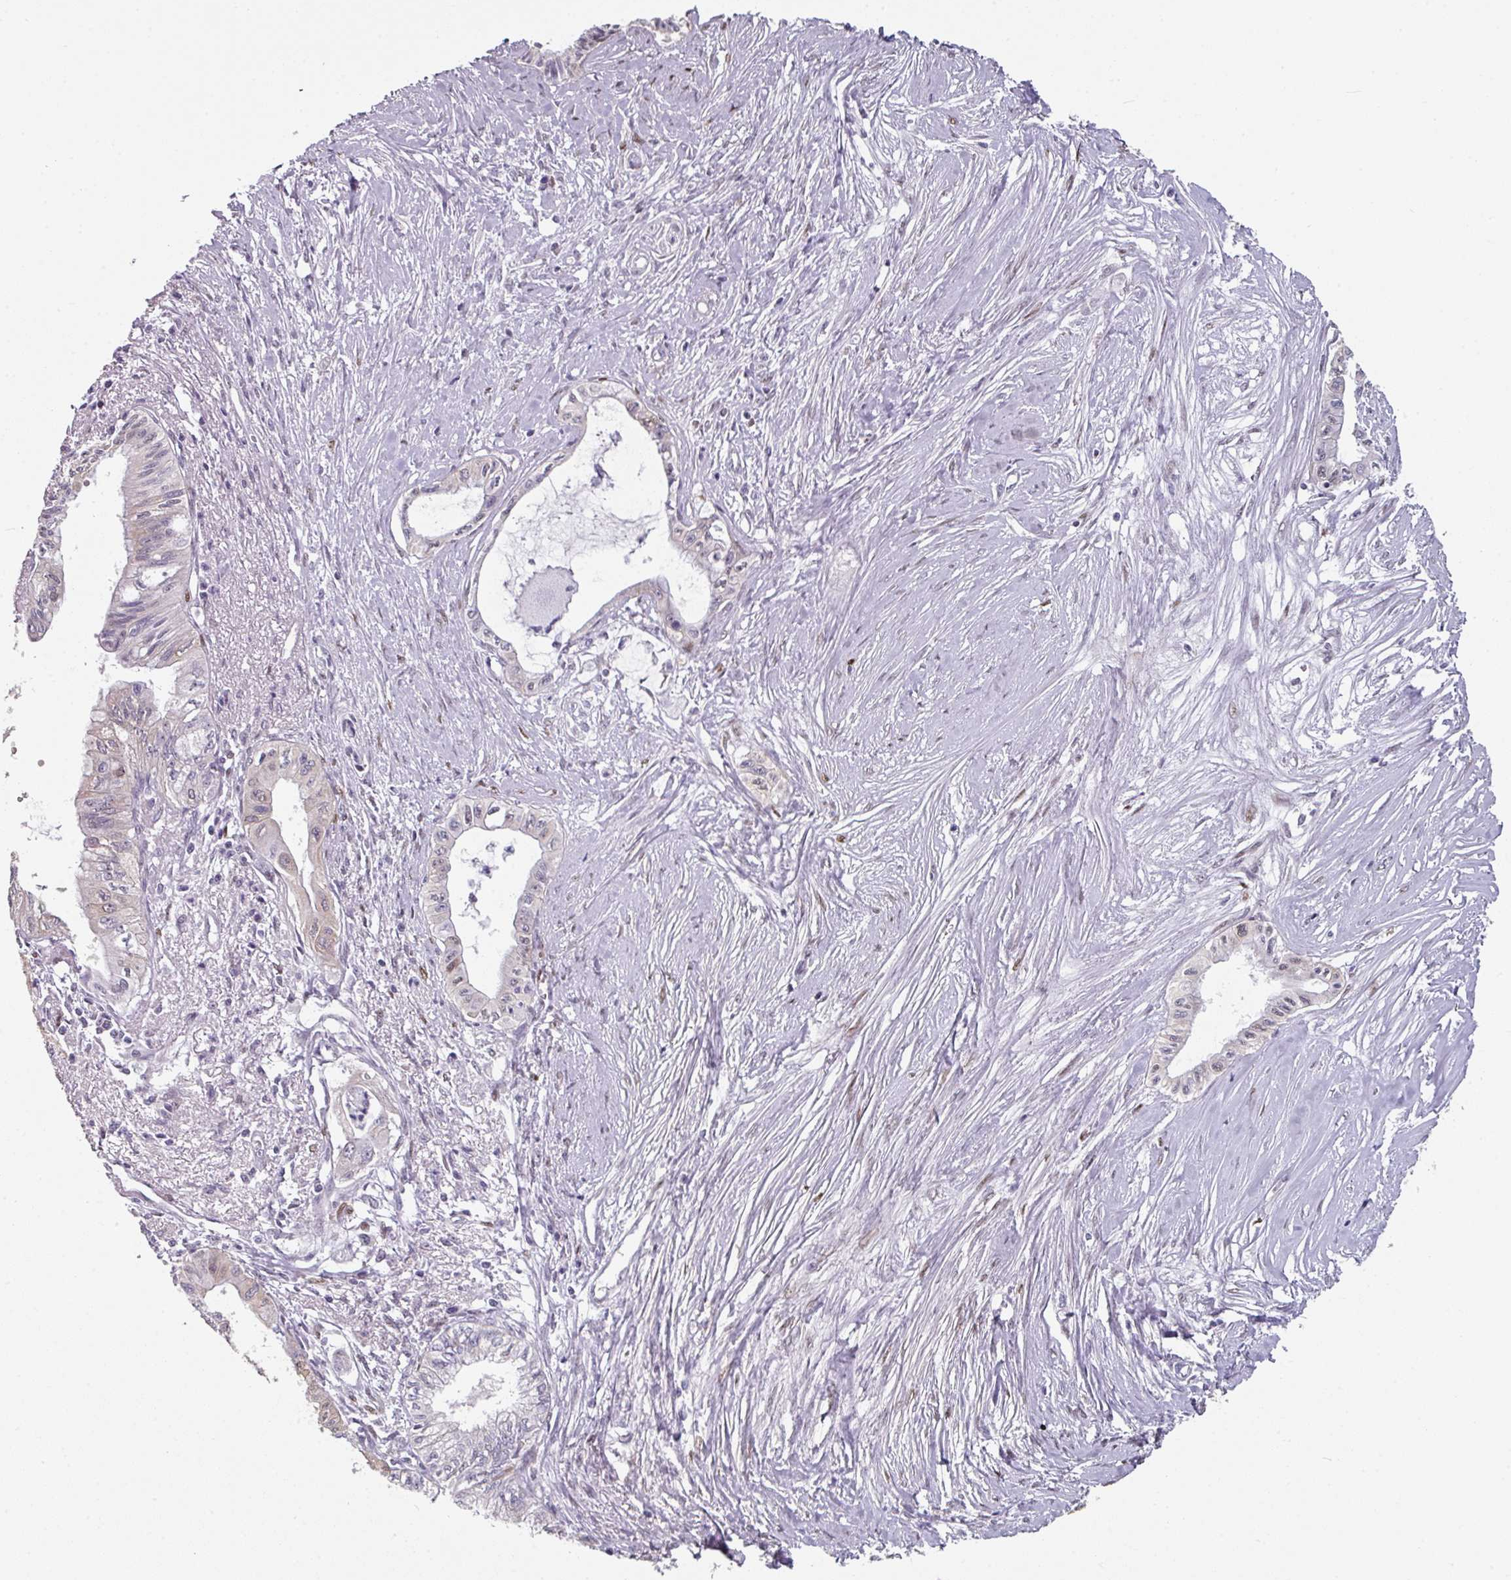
{"staining": {"intensity": "weak", "quantity": "<25%", "location": "nuclear"}, "tissue": "pancreatic cancer", "cell_type": "Tumor cells", "image_type": "cancer", "snomed": [{"axis": "morphology", "description": "Adenocarcinoma, NOS"}, {"axis": "topography", "description": "Pancreas"}], "caption": "Tumor cells show no significant protein staining in pancreatic adenocarcinoma.", "gene": "ELK1", "patient": {"sex": "male", "age": 71}}